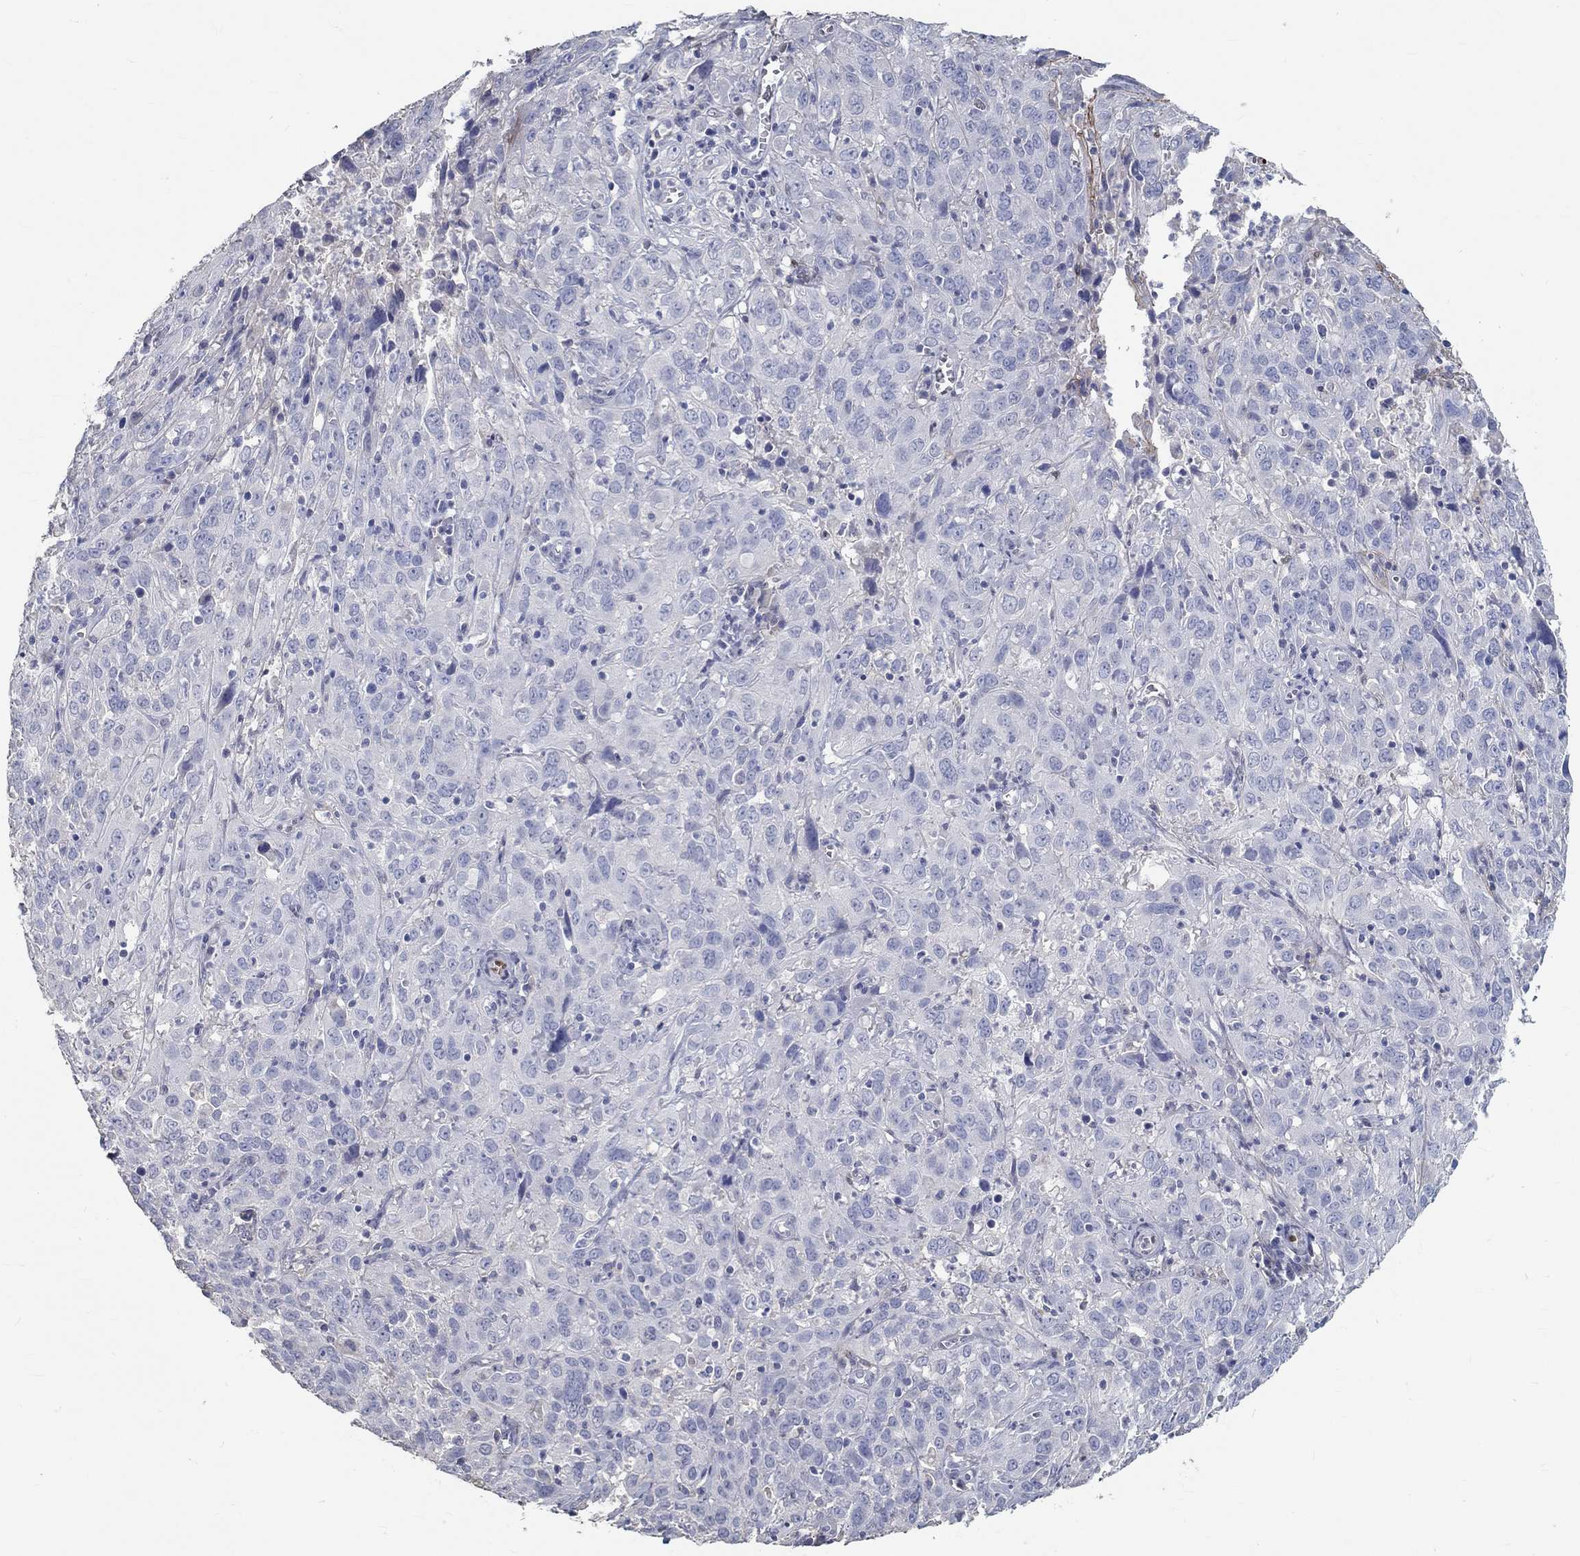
{"staining": {"intensity": "negative", "quantity": "none", "location": "none"}, "tissue": "cervical cancer", "cell_type": "Tumor cells", "image_type": "cancer", "snomed": [{"axis": "morphology", "description": "Squamous cell carcinoma, NOS"}, {"axis": "topography", "description": "Cervix"}], "caption": "Immunohistochemistry histopathology image of neoplastic tissue: cervical squamous cell carcinoma stained with DAB (3,3'-diaminobenzidine) reveals no significant protein staining in tumor cells. (DAB (3,3'-diaminobenzidine) IHC, high magnification).", "gene": "FGF2", "patient": {"sex": "female", "age": 32}}